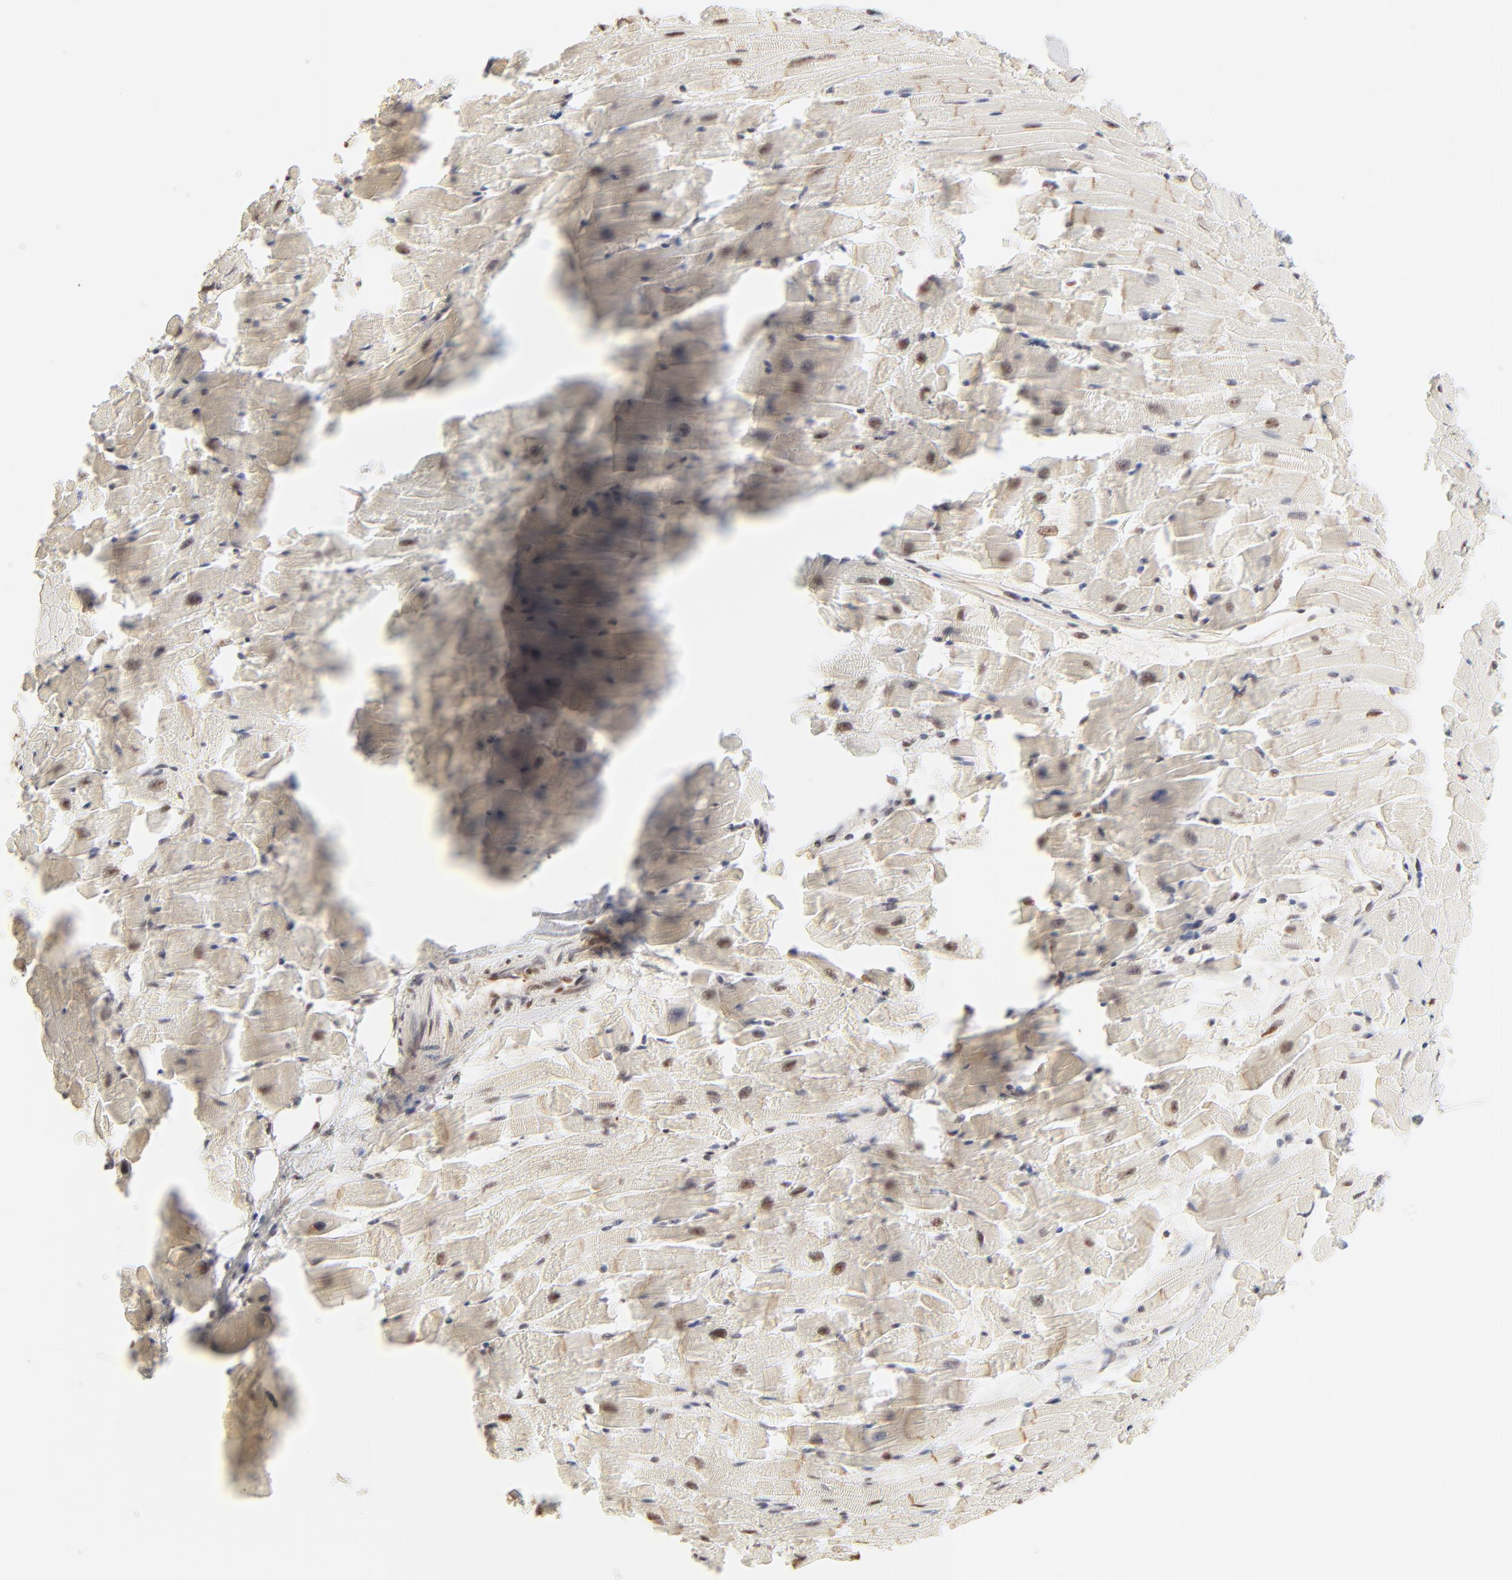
{"staining": {"intensity": "moderate", "quantity": "25%-75%", "location": "nuclear"}, "tissue": "heart muscle", "cell_type": "Cardiomyocytes", "image_type": "normal", "snomed": [{"axis": "morphology", "description": "Normal tissue, NOS"}, {"axis": "topography", "description": "Heart"}], "caption": "Heart muscle stained with DAB (3,3'-diaminobenzidine) immunohistochemistry (IHC) displays medium levels of moderate nuclear expression in approximately 25%-75% of cardiomyocytes.", "gene": "FAM50A", "patient": {"sex": "female", "age": 19}}